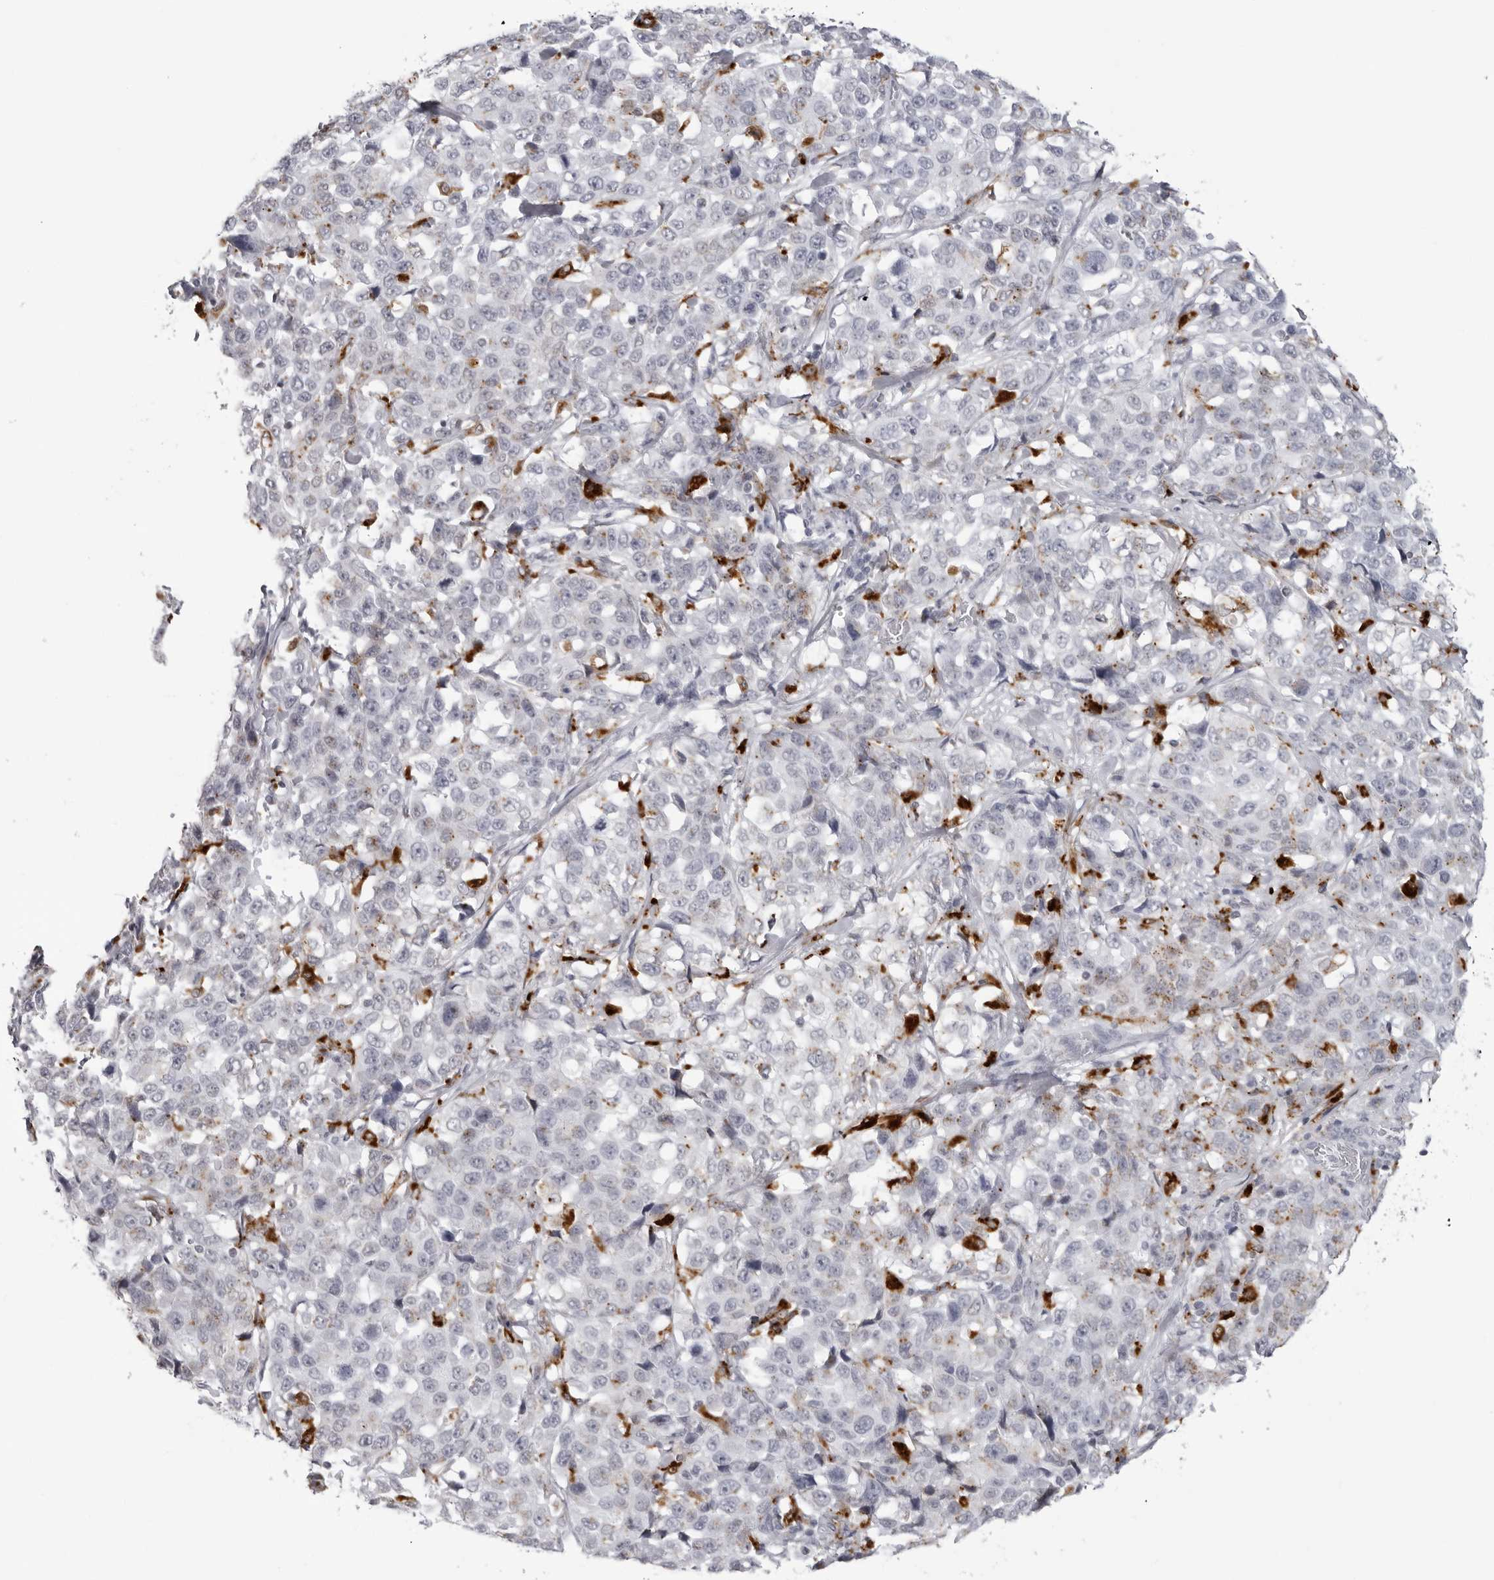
{"staining": {"intensity": "negative", "quantity": "none", "location": "none"}, "tissue": "stomach cancer", "cell_type": "Tumor cells", "image_type": "cancer", "snomed": [{"axis": "morphology", "description": "Normal tissue, NOS"}, {"axis": "morphology", "description": "Adenocarcinoma, NOS"}, {"axis": "topography", "description": "Stomach"}], "caption": "Image shows no significant protein expression in tumor cells of stomach cancer.", "gene": "IL25", "patient": {"sex": "male", "age": 48}}